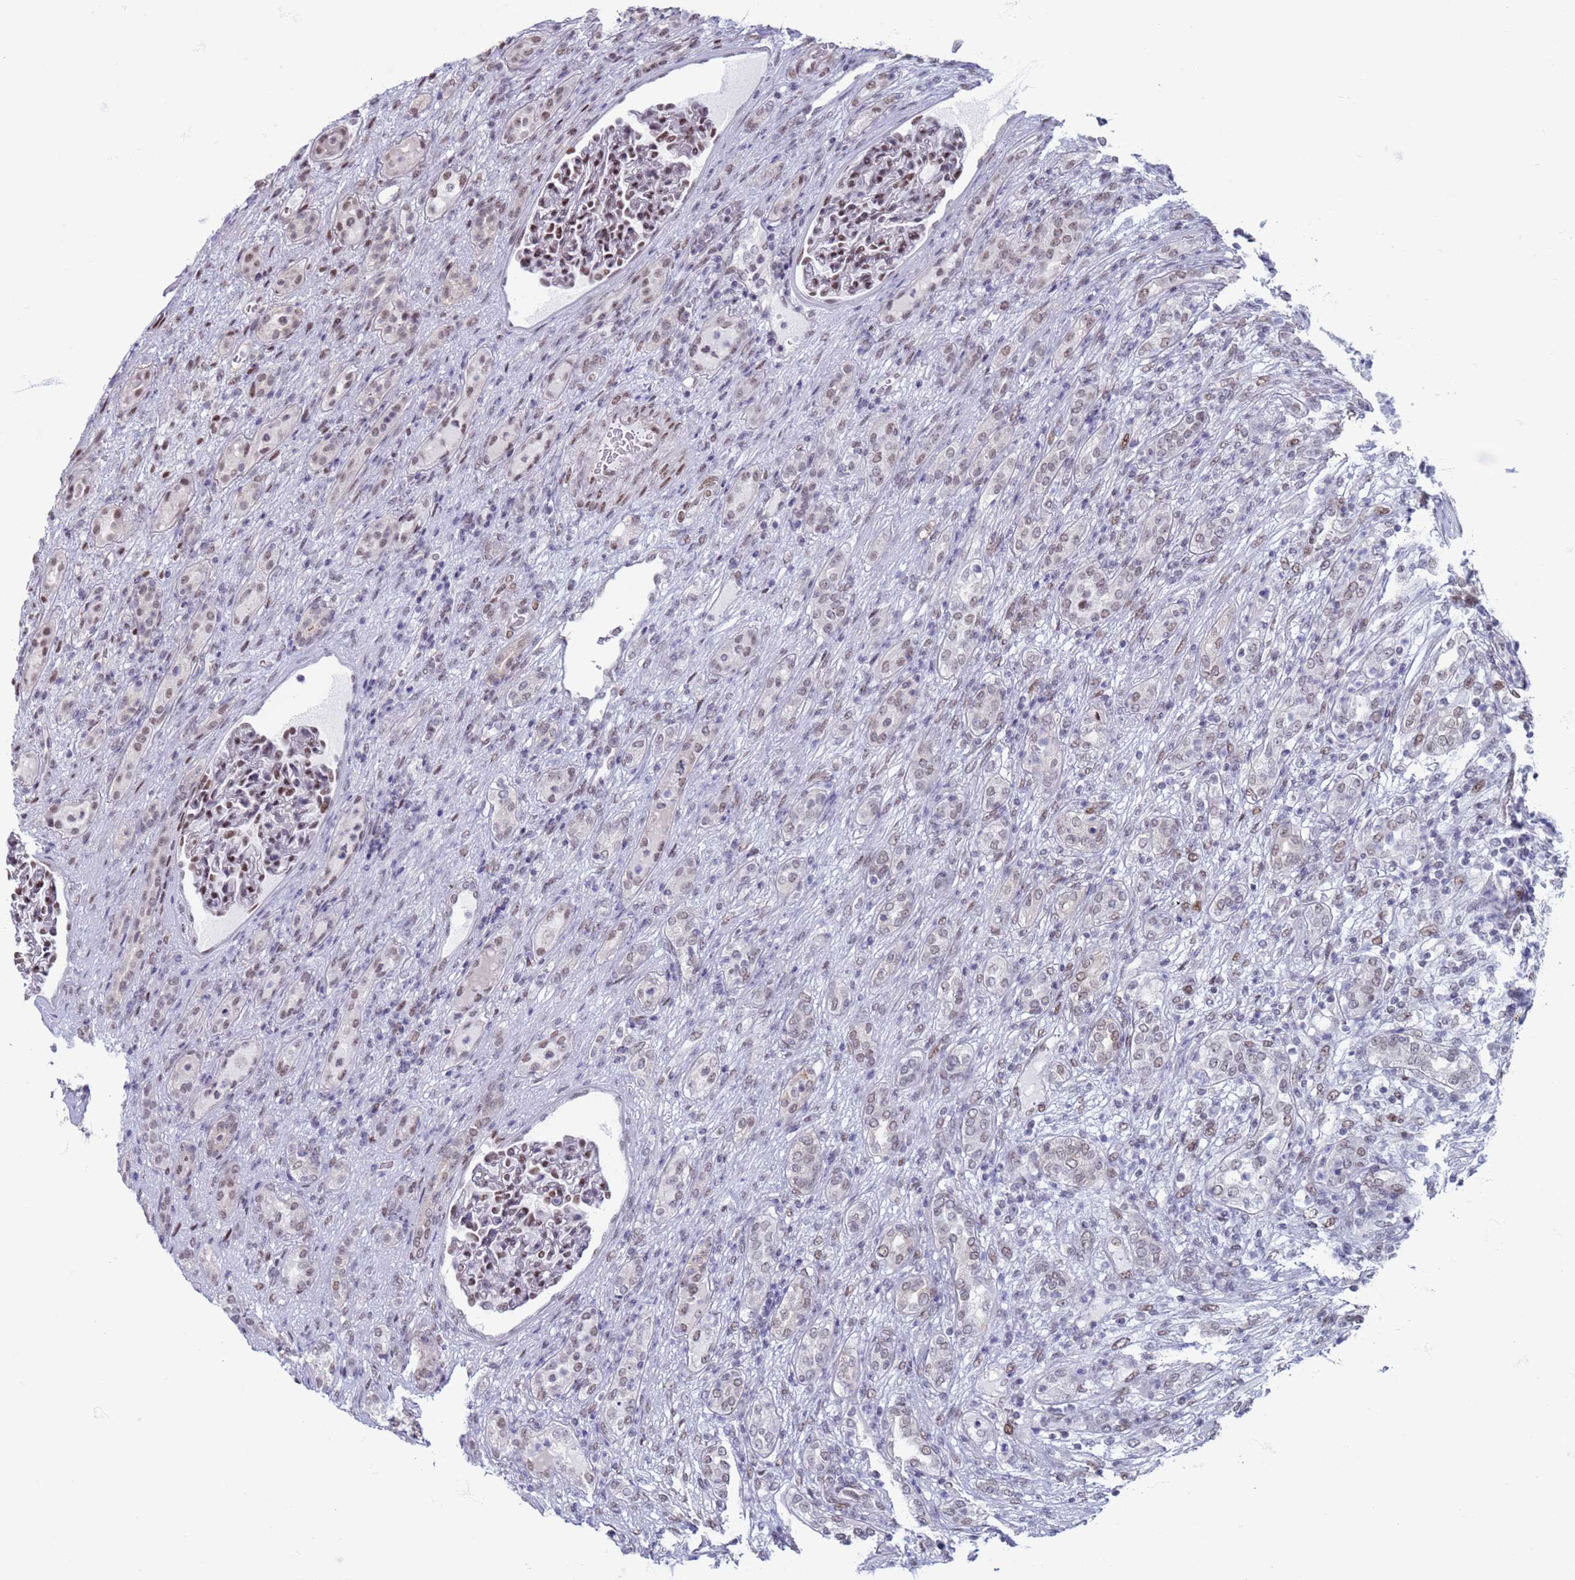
{"staining": {"intensity": "weak", "quantity": ">75%", "location": "nuclear"}, "tissue": "renal cancer", "cell_type": "Tumor cells", "image_type": "cancer", "snomed": [{"axis": "morphology", "description": "Adenocarcinoma, NOS"}, {"axis": "topography", "description": "Kidney"}], "caption": "Human adenocarcinoma (renal) stained with a brown dye reveals weak nuclear positive staining in about >75% of tumor cells.", "gene": "SAE1", "patient": {"sex": "female", "age": 54}}